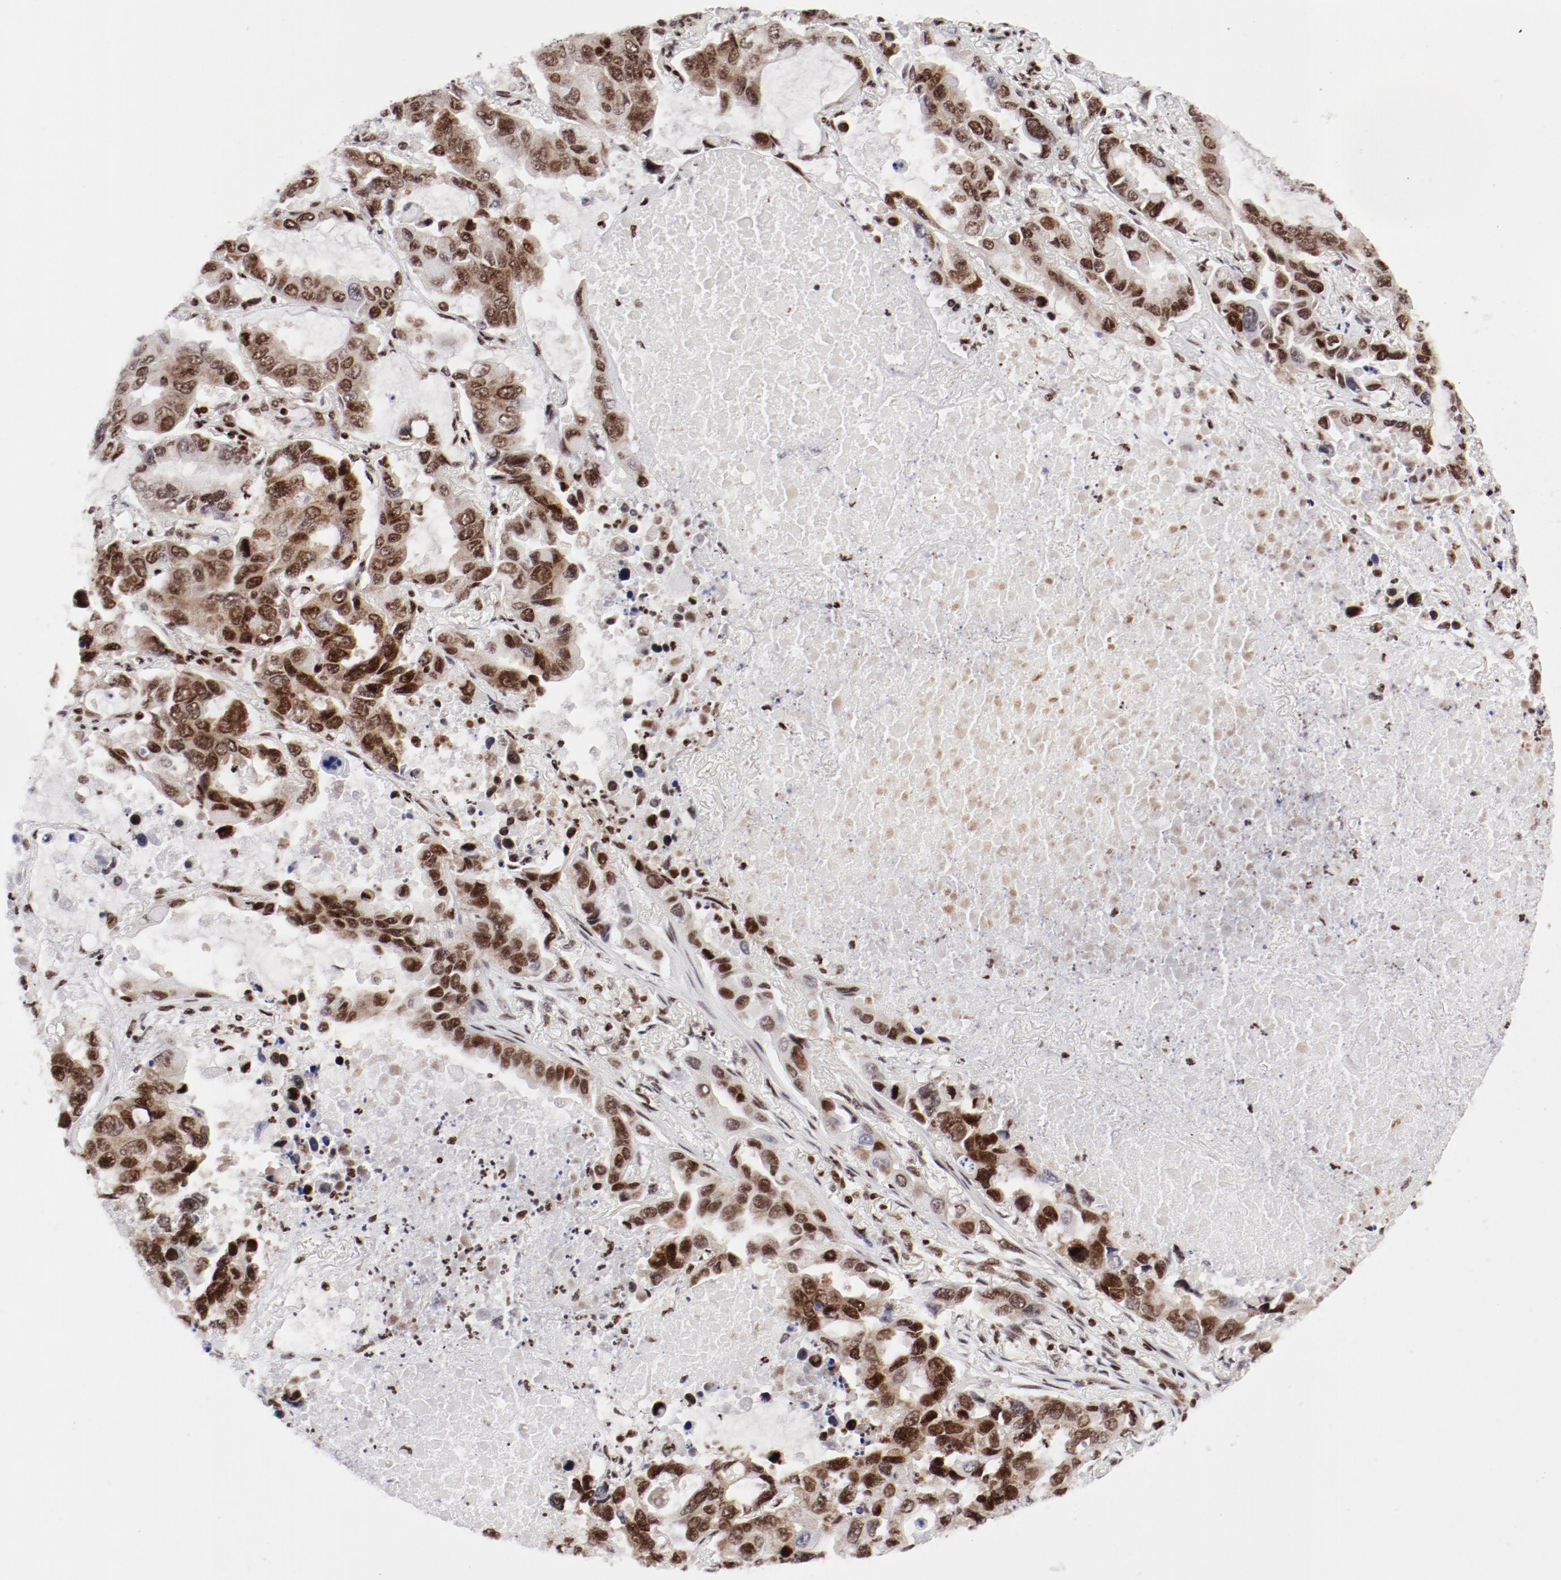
{"staining": {"intensity": "strong", "quantity": ">75%", "location": "nuclear"}, "tissue": "lung cancer", "cell_type": "Tumor cells", "image_type": "cancer", "snomed": [{"axis": "morphology", "description": "Adenocarcinoma, NOS"}, {"axis": "topography", "description": "Lung"}], "caption": "This is an image of immunohistochemistry (IHC) staining of adenocarcinoma (lung), which shows strong positivity in the nuclear of tumor cells.", "gene": "NFYB", "patient": {"sex": "male", "age": 64}}